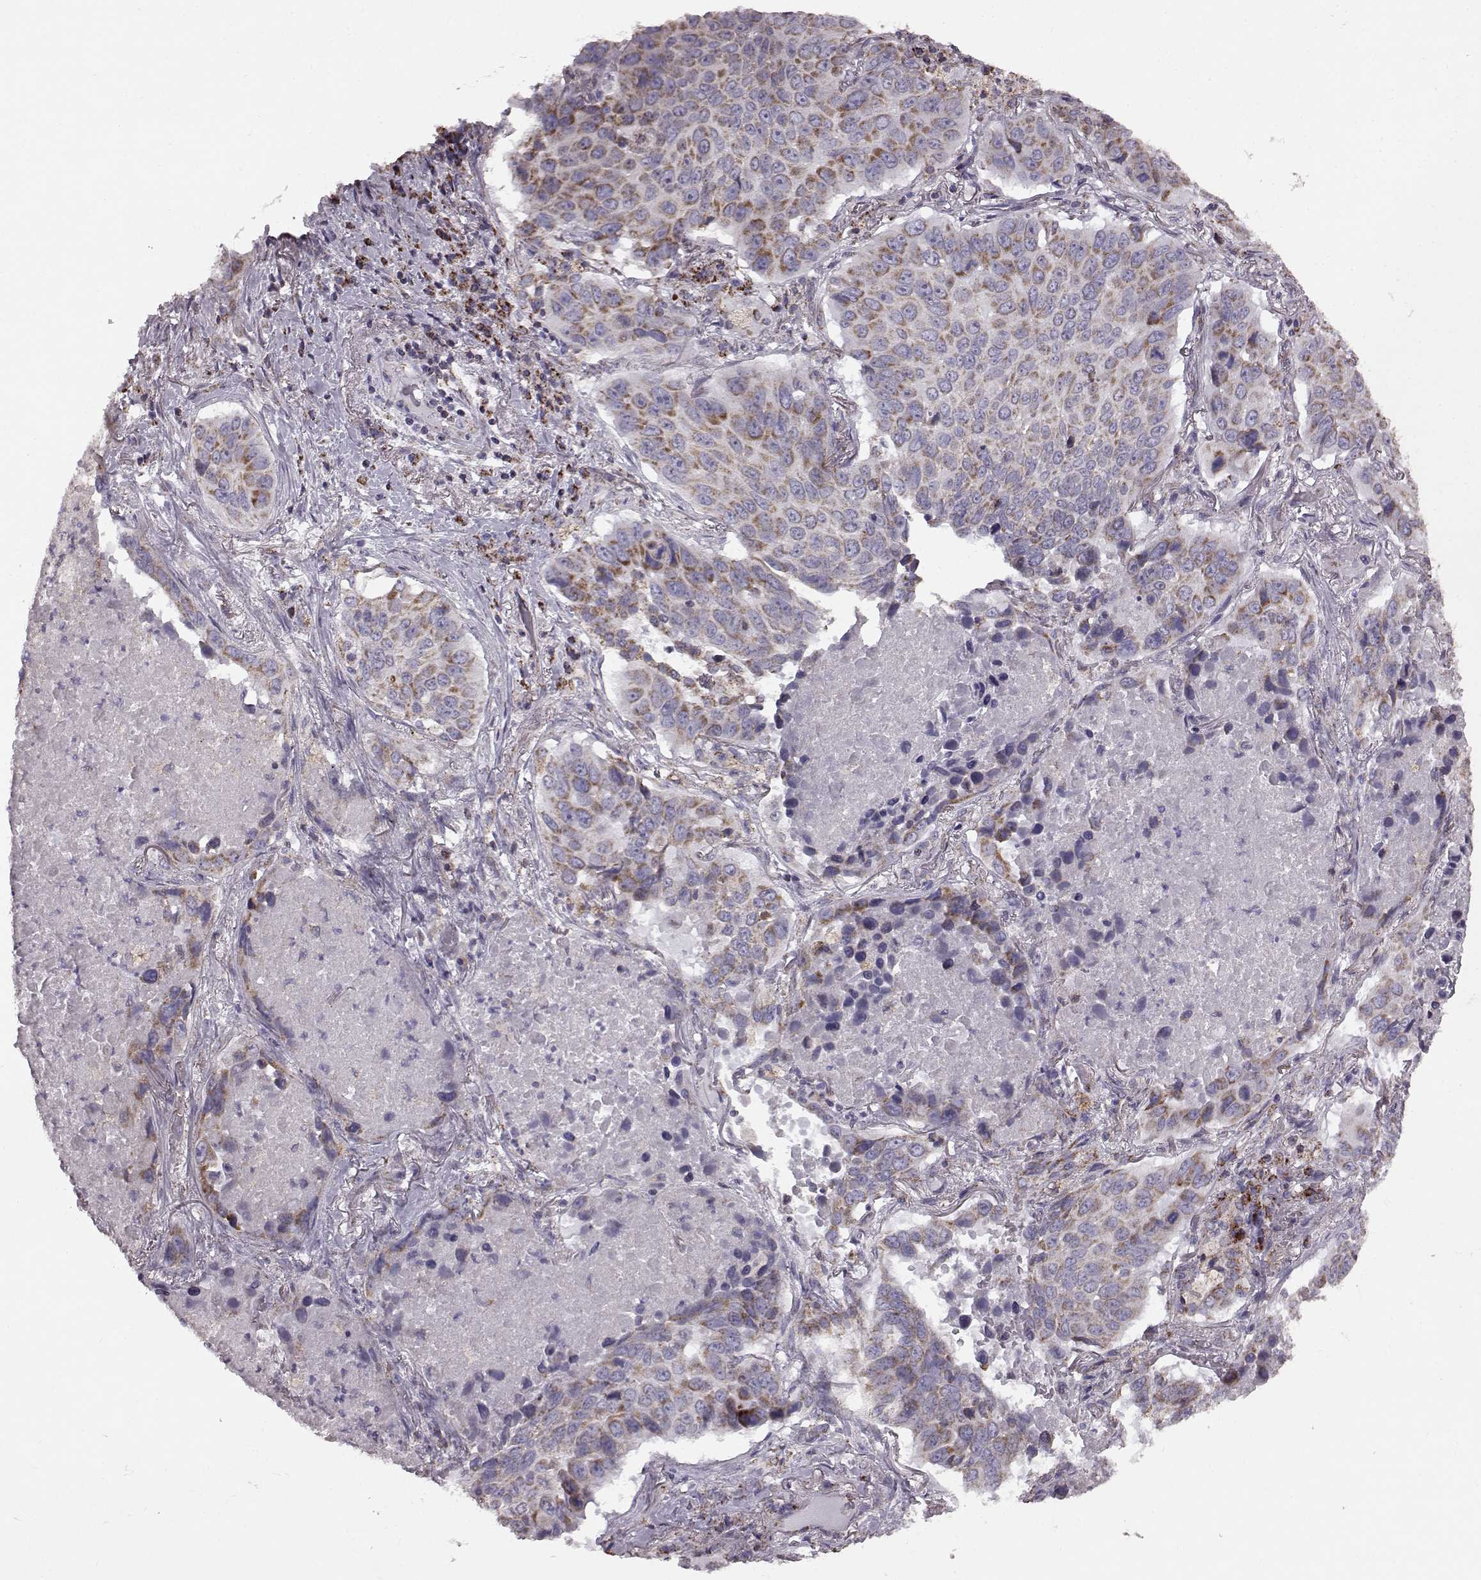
{"staining": {"intensity": "strong", "quantity": ">75%", "location": "cytoplasmic/membranous"}, "tissue": "lung cancer", "cell_type": "Tumor cells", "image_type": "cancer", "snomed": [{"axis": "morphology", "description": "Normal tissue, NOS"}, {"axis": "morphology", "description": "Squamous cell carcinoma, NOS"}, {"axis": "topography", "description": "Bronchus"}, {"axis": "topography", "description": "Lung"}], "caption": "Protein expression analysis of squamous cell carcinoma (lung) shows strong cytoplasmic/membranous staining in about >75% of tumor cells.", "gene": "FAM8A1", "patient": {"sex": "male", "age": 64}}